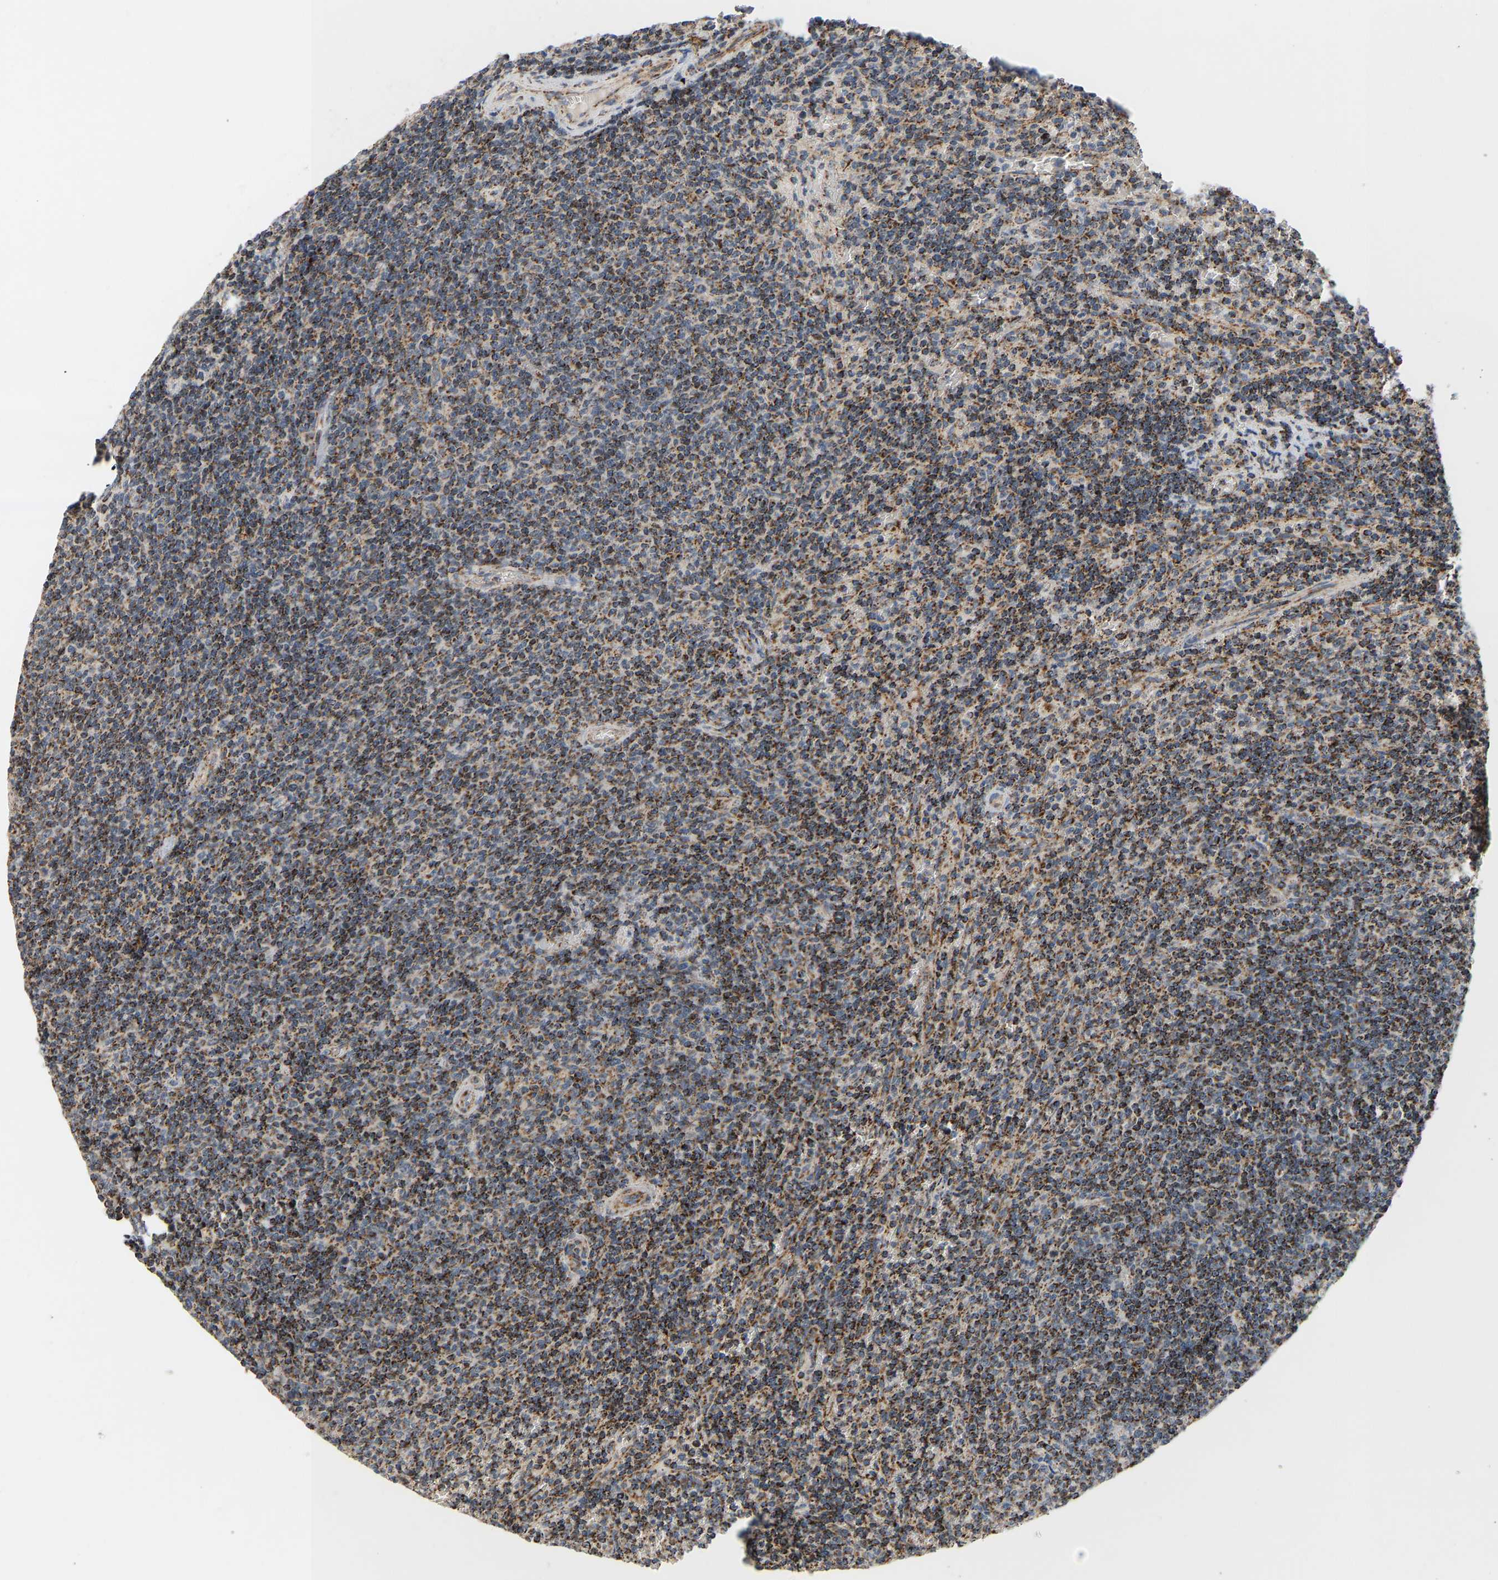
{"staining": {"intensity": "strong", "quantity": ">75%", "location": "cytoplasmic/membranous"}, "tissue": "lymphoma", "cell_type": "Tumor cells", "image_type": "cancer", "snomed": [{"axis": "morphology", "description": "Malignant lymphoma, non-Hodgkin's type, Low grade"}, {"axis": "topography", "description": "Spleen"}], "caption": "The micrograph shows immunohistochemical staining of malignant lymphoma, non-Hodgkin's type (low-grade). There is strong cytoplasmic/membranous staining is identified in about >75% of tumor cells. Ihc stains the protein in brown and the nuclei are stained blue.", "gene": "GPSM2", "patient": {"sex": "female", "age": 50}}